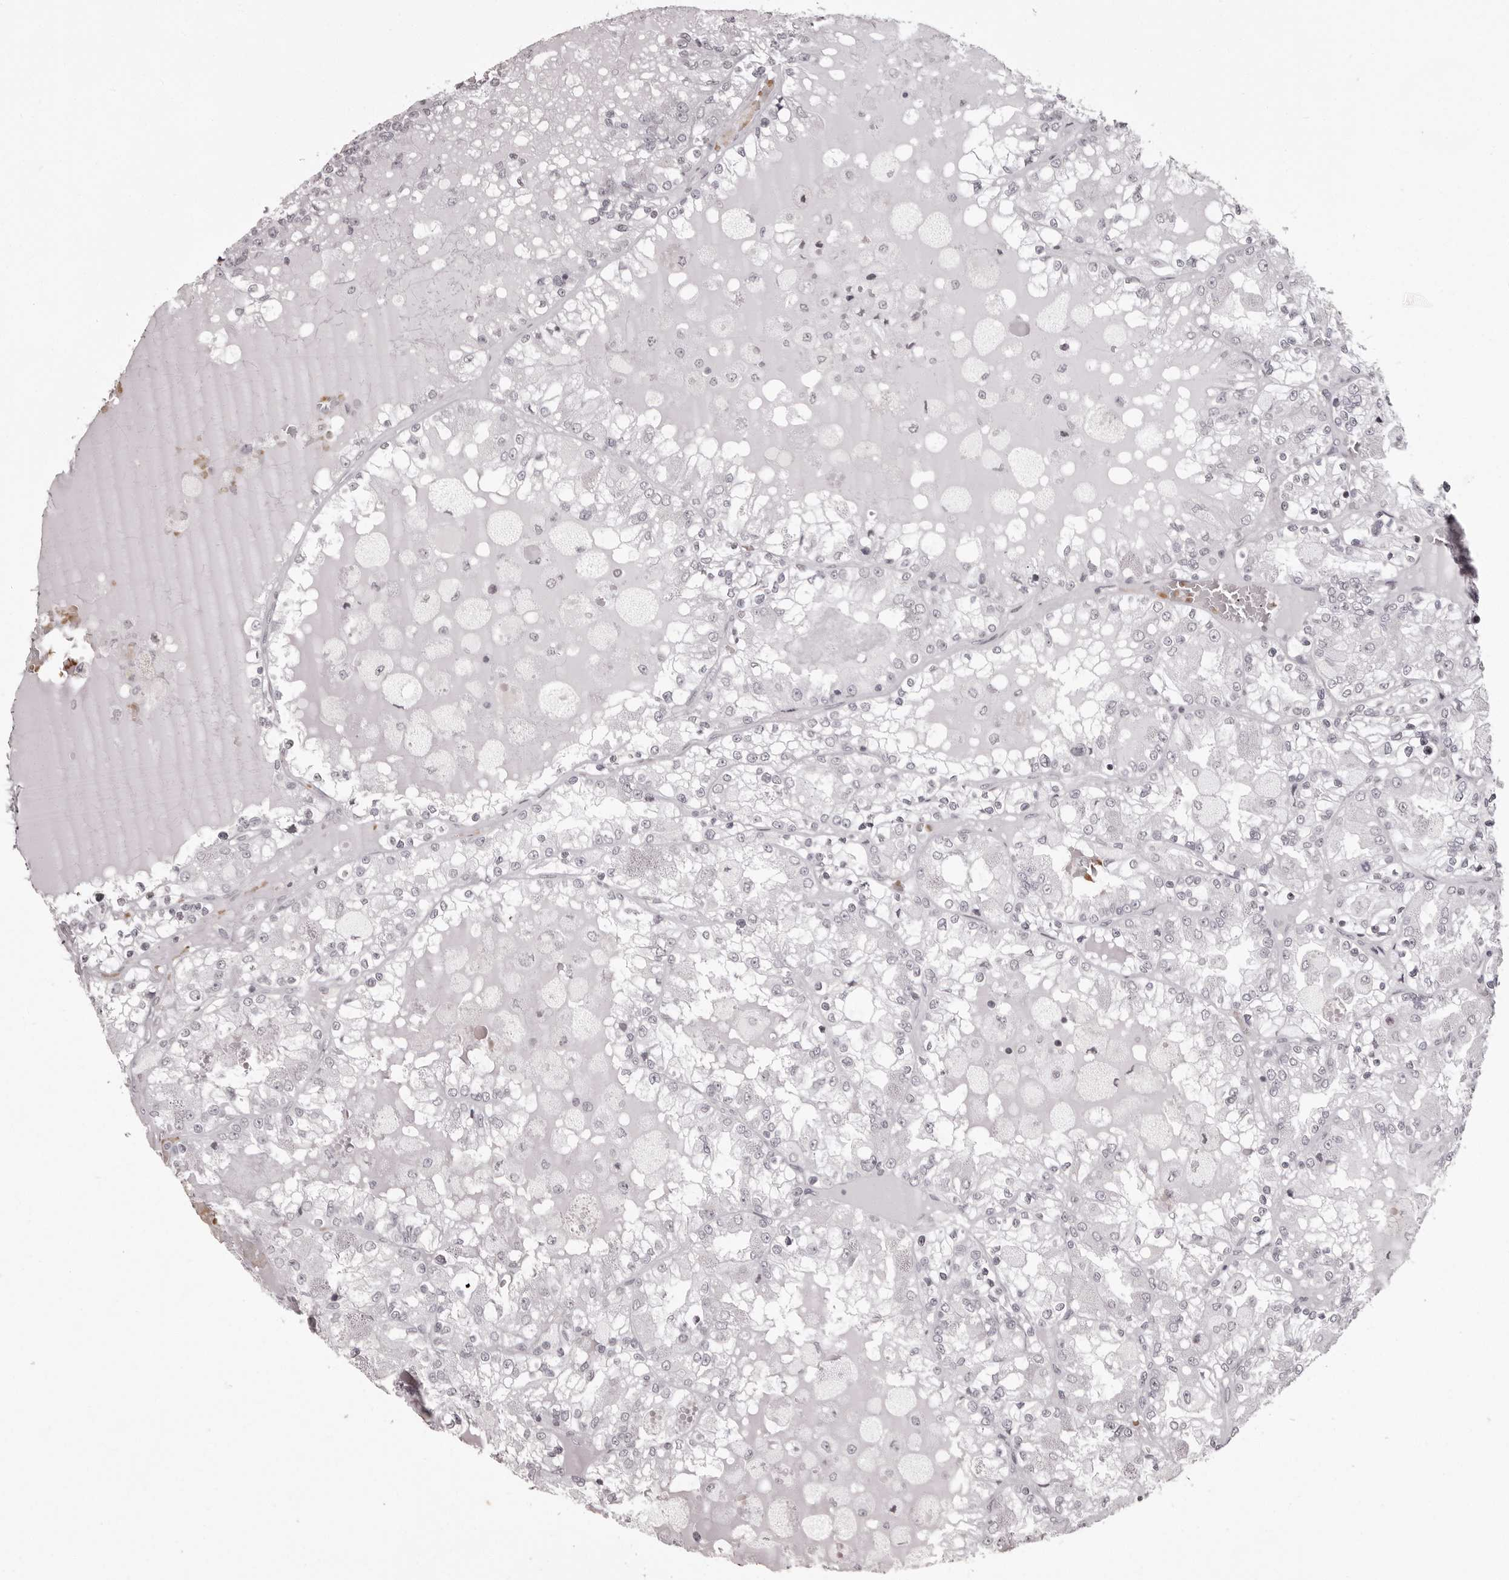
{"staining": {"intensity": "negative", "quantity": "none", "location": "none"}, "tissue": "renal cancer", "cell_type": "Tumor cells", "image_type": "cancer", "snomed": [{"axis": "morphology", "description": "Adenocarcinoma, NOS"}, {"axis": "topography", "description": "Kidney"}], "caption": "IHC photomicrograph of neoplastic tissue: human renal cancer (adenocarcinoma) stained with DAB demonstrates no significant protein staining in tumor cells. (DAB (3,3'-diaminobenzidine) immunohistochemistry, high magnification).", "gene": "C8orf74", "patient": {"sex": "female", "age": 56}}